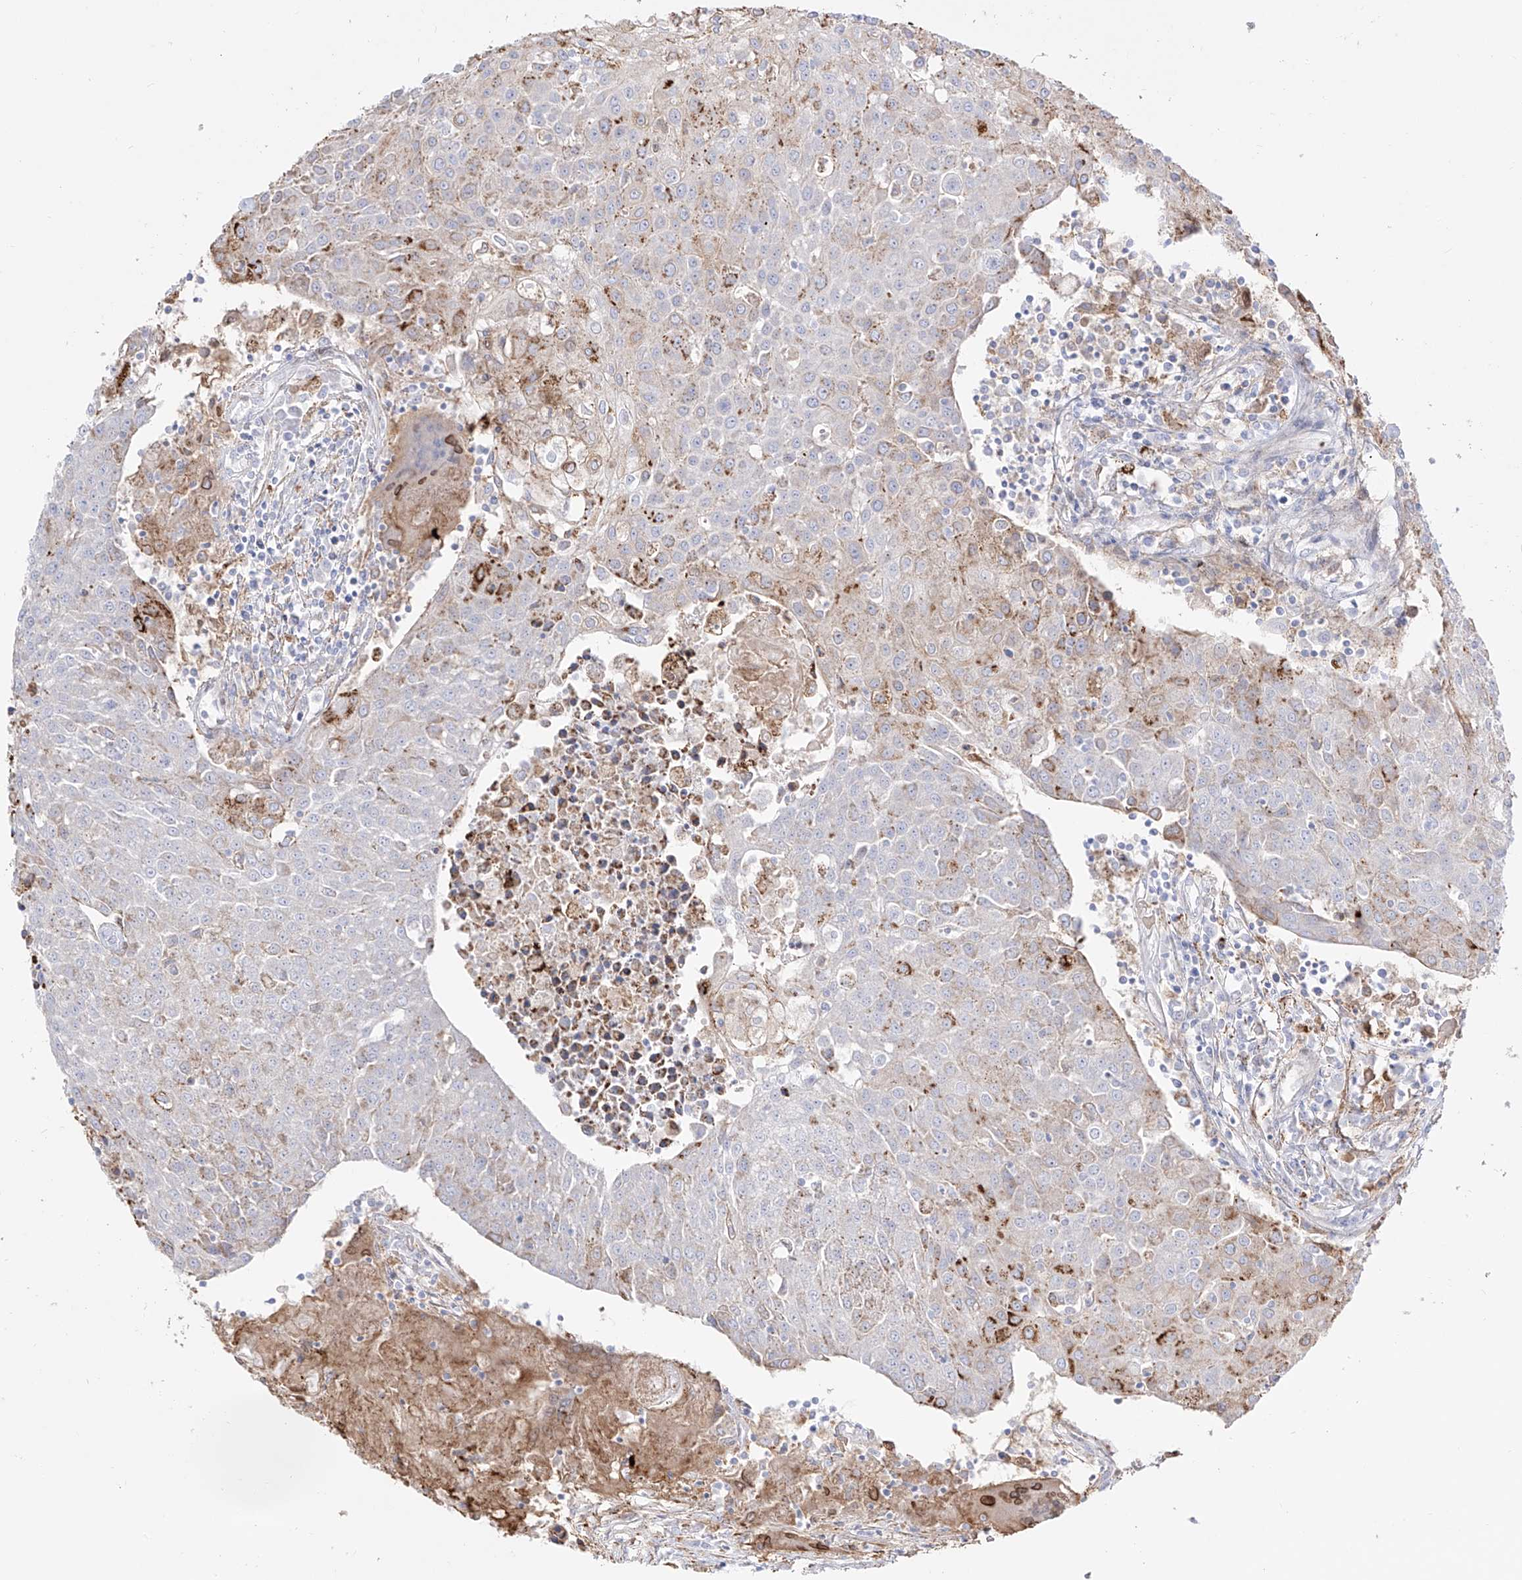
{"staining": {"intensity": "moderate", "quantity": "<25%", "location": "cytoplasmic/membranous"}, "tissue": "urothelial cancer", "cell_type": "Tumor cells", "image_type": "cancer", "snomed": [{"axis": "morphology", "description": "Urothelial carcinoma, High grade"}, {"axis": "topography", "description": "Urinary bladder"}], "caption": "Human urothelial carcinoma (high-grade) stained for a protein (brown) reveals moderate cytoplasmic/membranous positive positivity in about <25% of tumor cells.", "gene": "ZGRF1", "patient": {"sex": "female", "age": 85}}